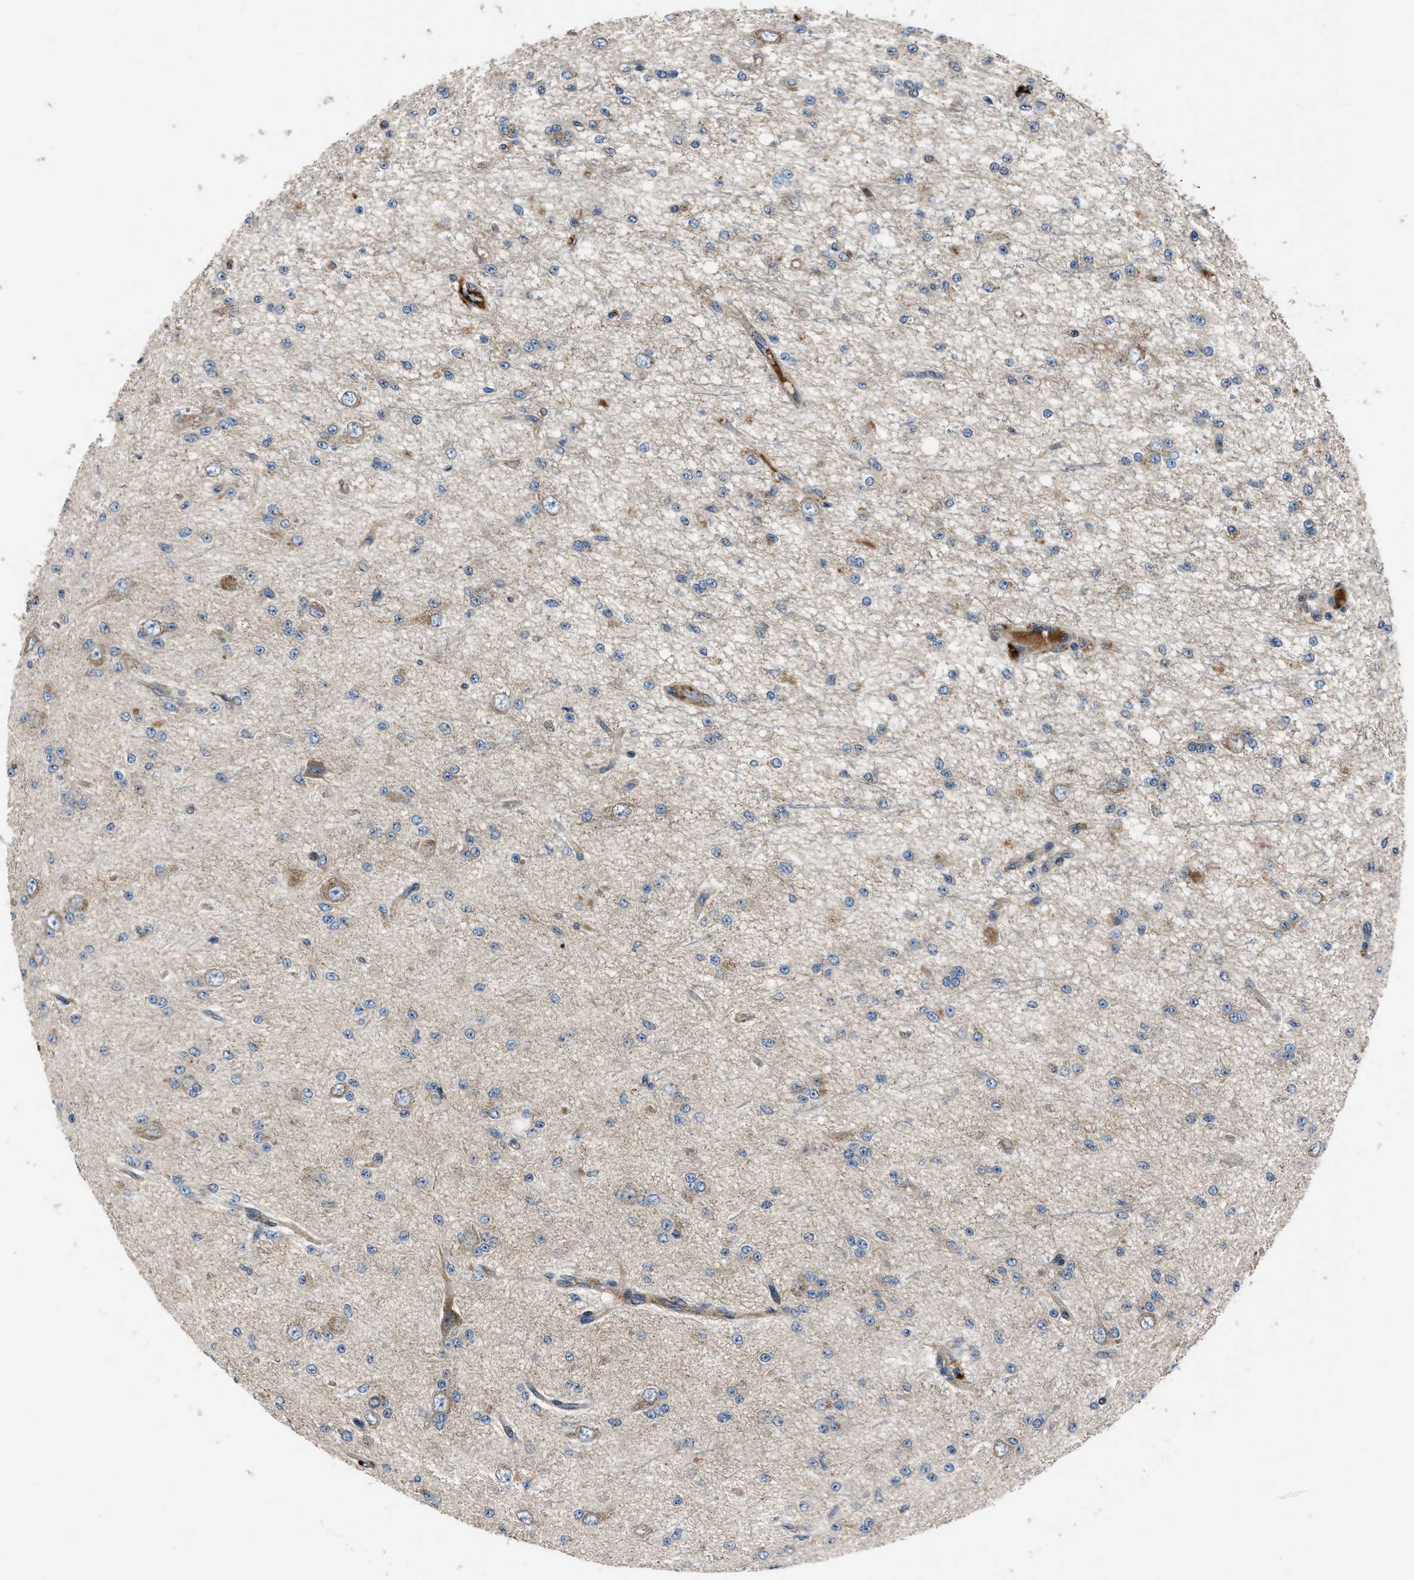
{"staining": {"intensity": "negative", "quantity": "none", "location": "none"}, "tissue": "glioma", "cell_type": "Tumor cells", "image_type": "cancer", "snomed": [{"axis": "morphology", "description": "Glioma, malignant, Low grade"}, {"axis": "topography", "description": "Brain"}], "caption": "IHC photomicrograph of human malignant glioma (low-grade) stained for a protein (brown), which displays no staining in tumor cells.", "gene": "ERC1", "patient": {"sex": "male", "age": 38}}